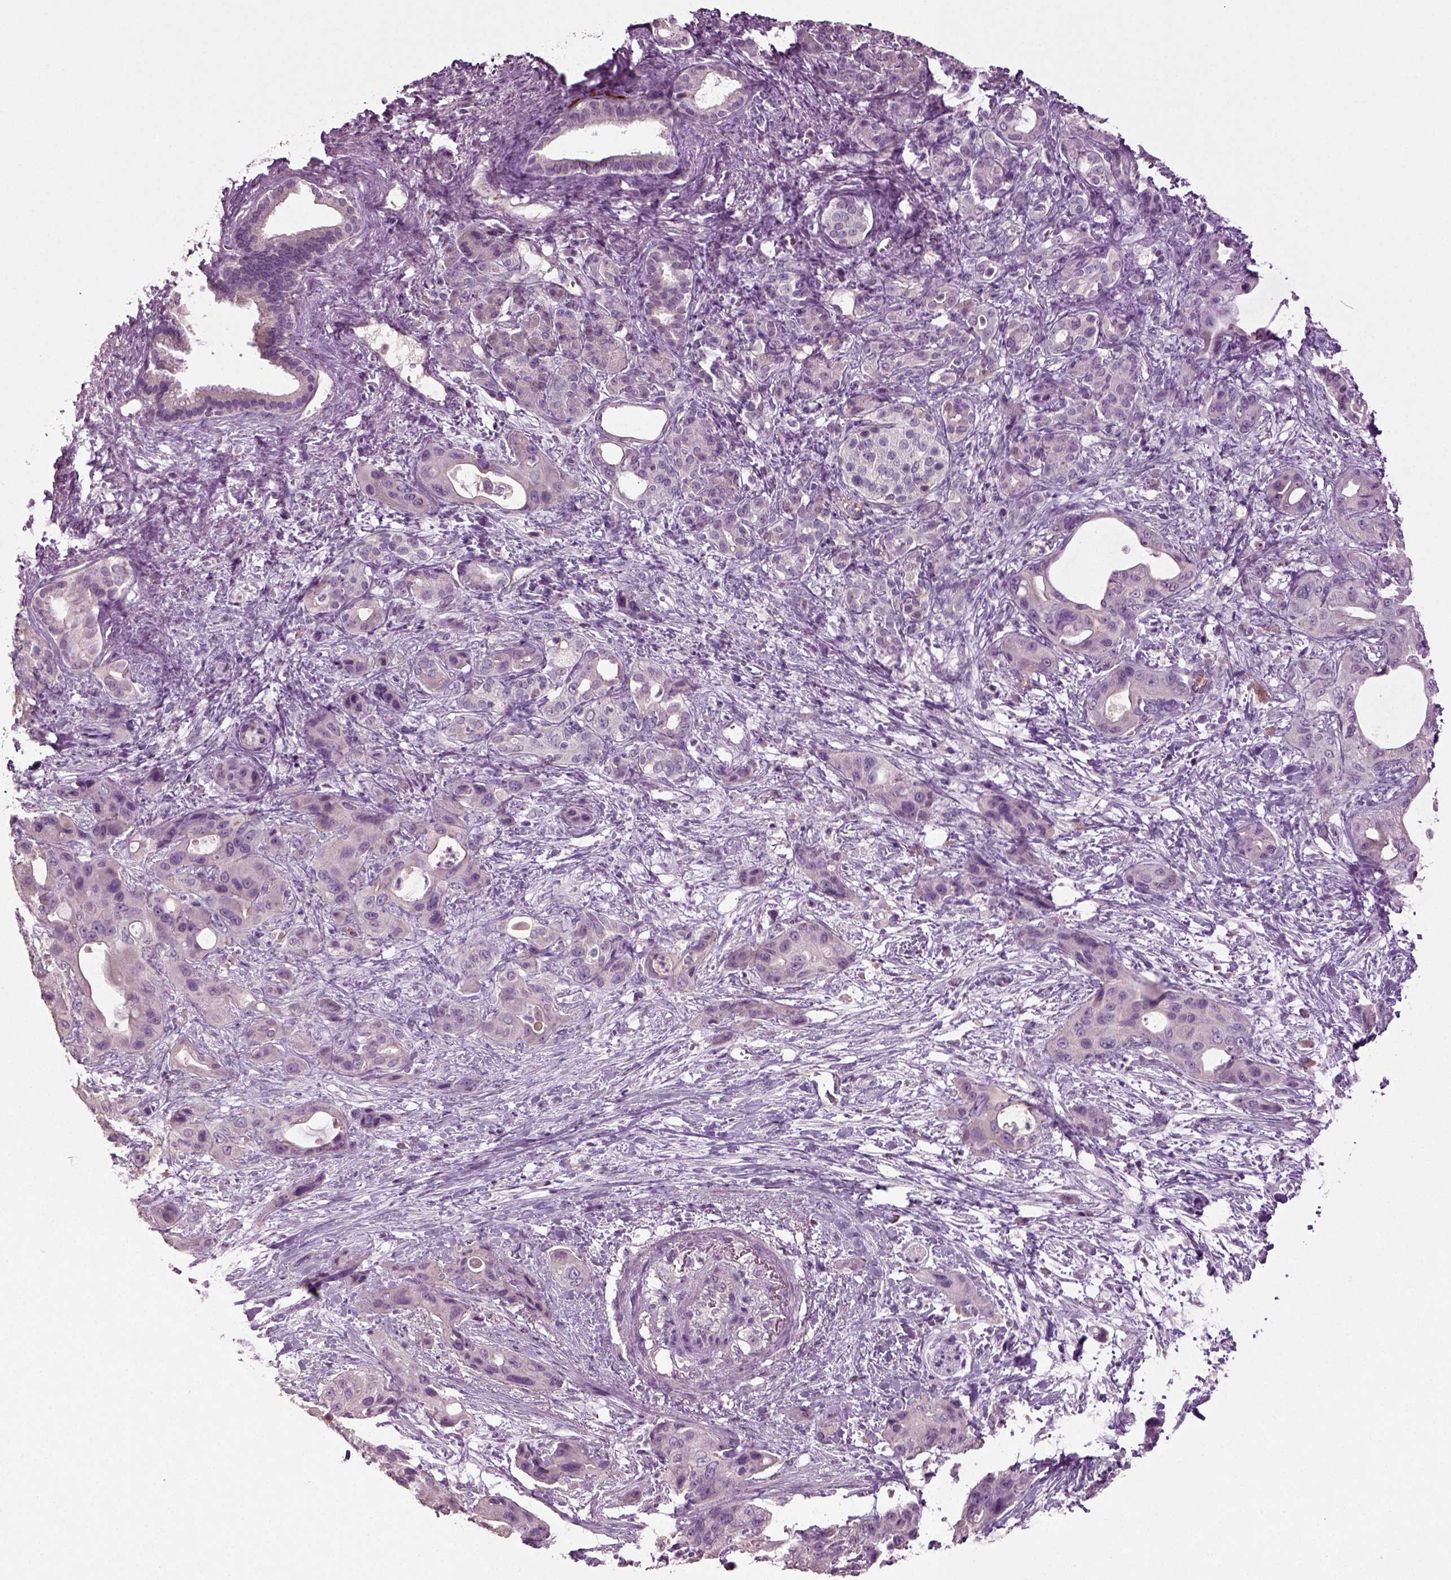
{"staining": {"intensity": "negative", "quantity": "none", "location": "none"}, "tissue": "pancreatic cancer", "cell_type": "Tumor cells", "image_type": "cancer", "snomed": [{"axis": "morphology", "description": "Adenocarcinoma, NOS"}, {"axis": "topography", "description": "Pancreas"}], "caption": "There is no significant positivity in tumor cells of pancreatic cancer (adenocarcinoma).", "gene": "DEFB118", "patient": {"sex": "male", "age": 71}}